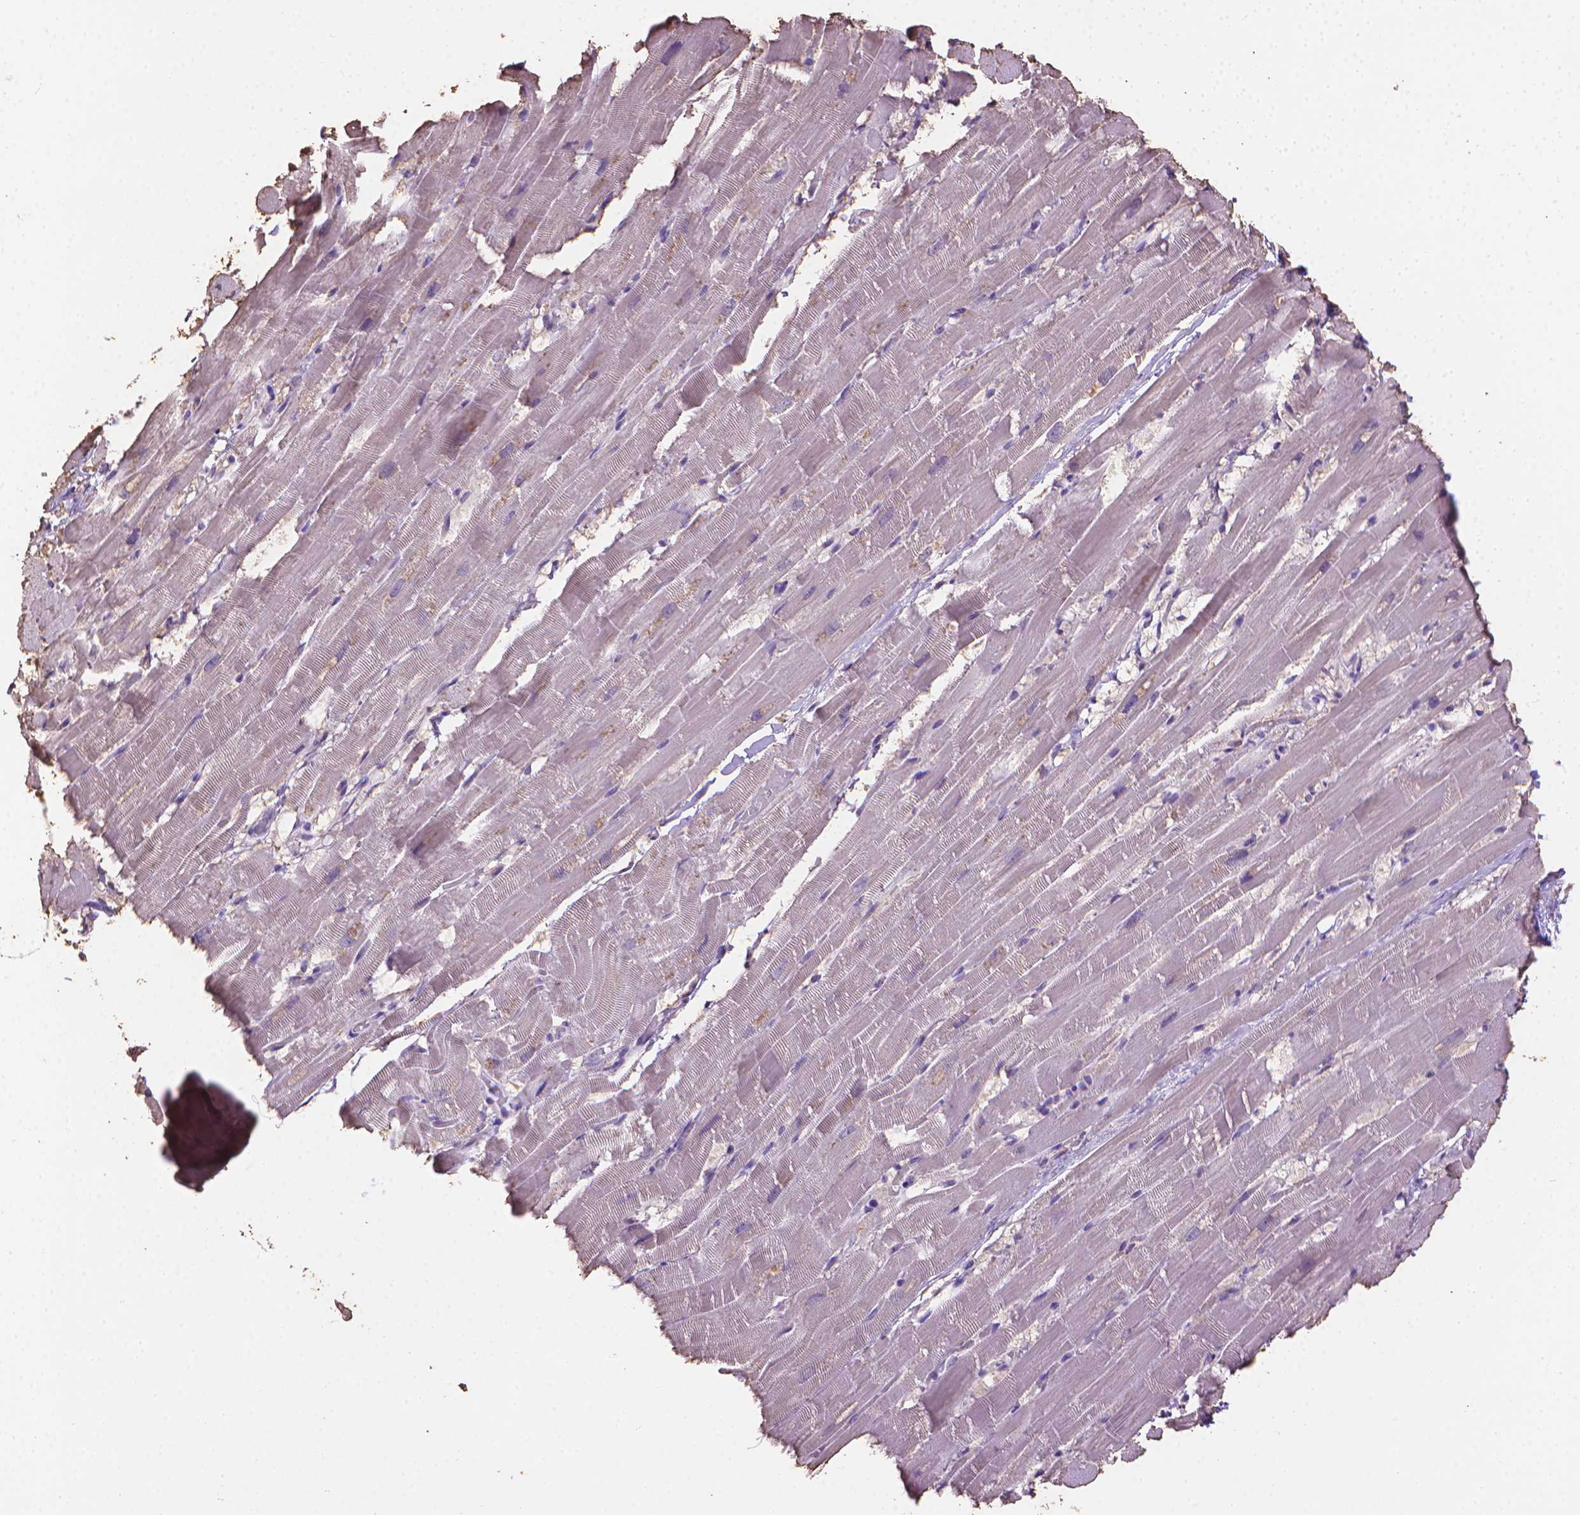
{"staining": {"intensity": "weak", "quantity": "<25%", "location": "cytoplasmic/membranous"}, "tissue": "heart muscle", "cell_type": "Cardiomyocytes", "image_type": "normal", "snomed": [{"axis": "morphology", "description": "Normal tissue, NOS"}, {"axis": "topography", "description": "Heart"}], "caption": "IHC micrograph of normal human heart muscle stained for a protein (brown), which shows no positivity in cardiomyocytes. Brightfield microscopy of IHC stained with DAB (3,3'-diaminobenzidine) (brown) and hematoxylin (blue), captured at high magnification.", "gene": "PNMA2", "patient": {"sex": "male", "age": 37}}